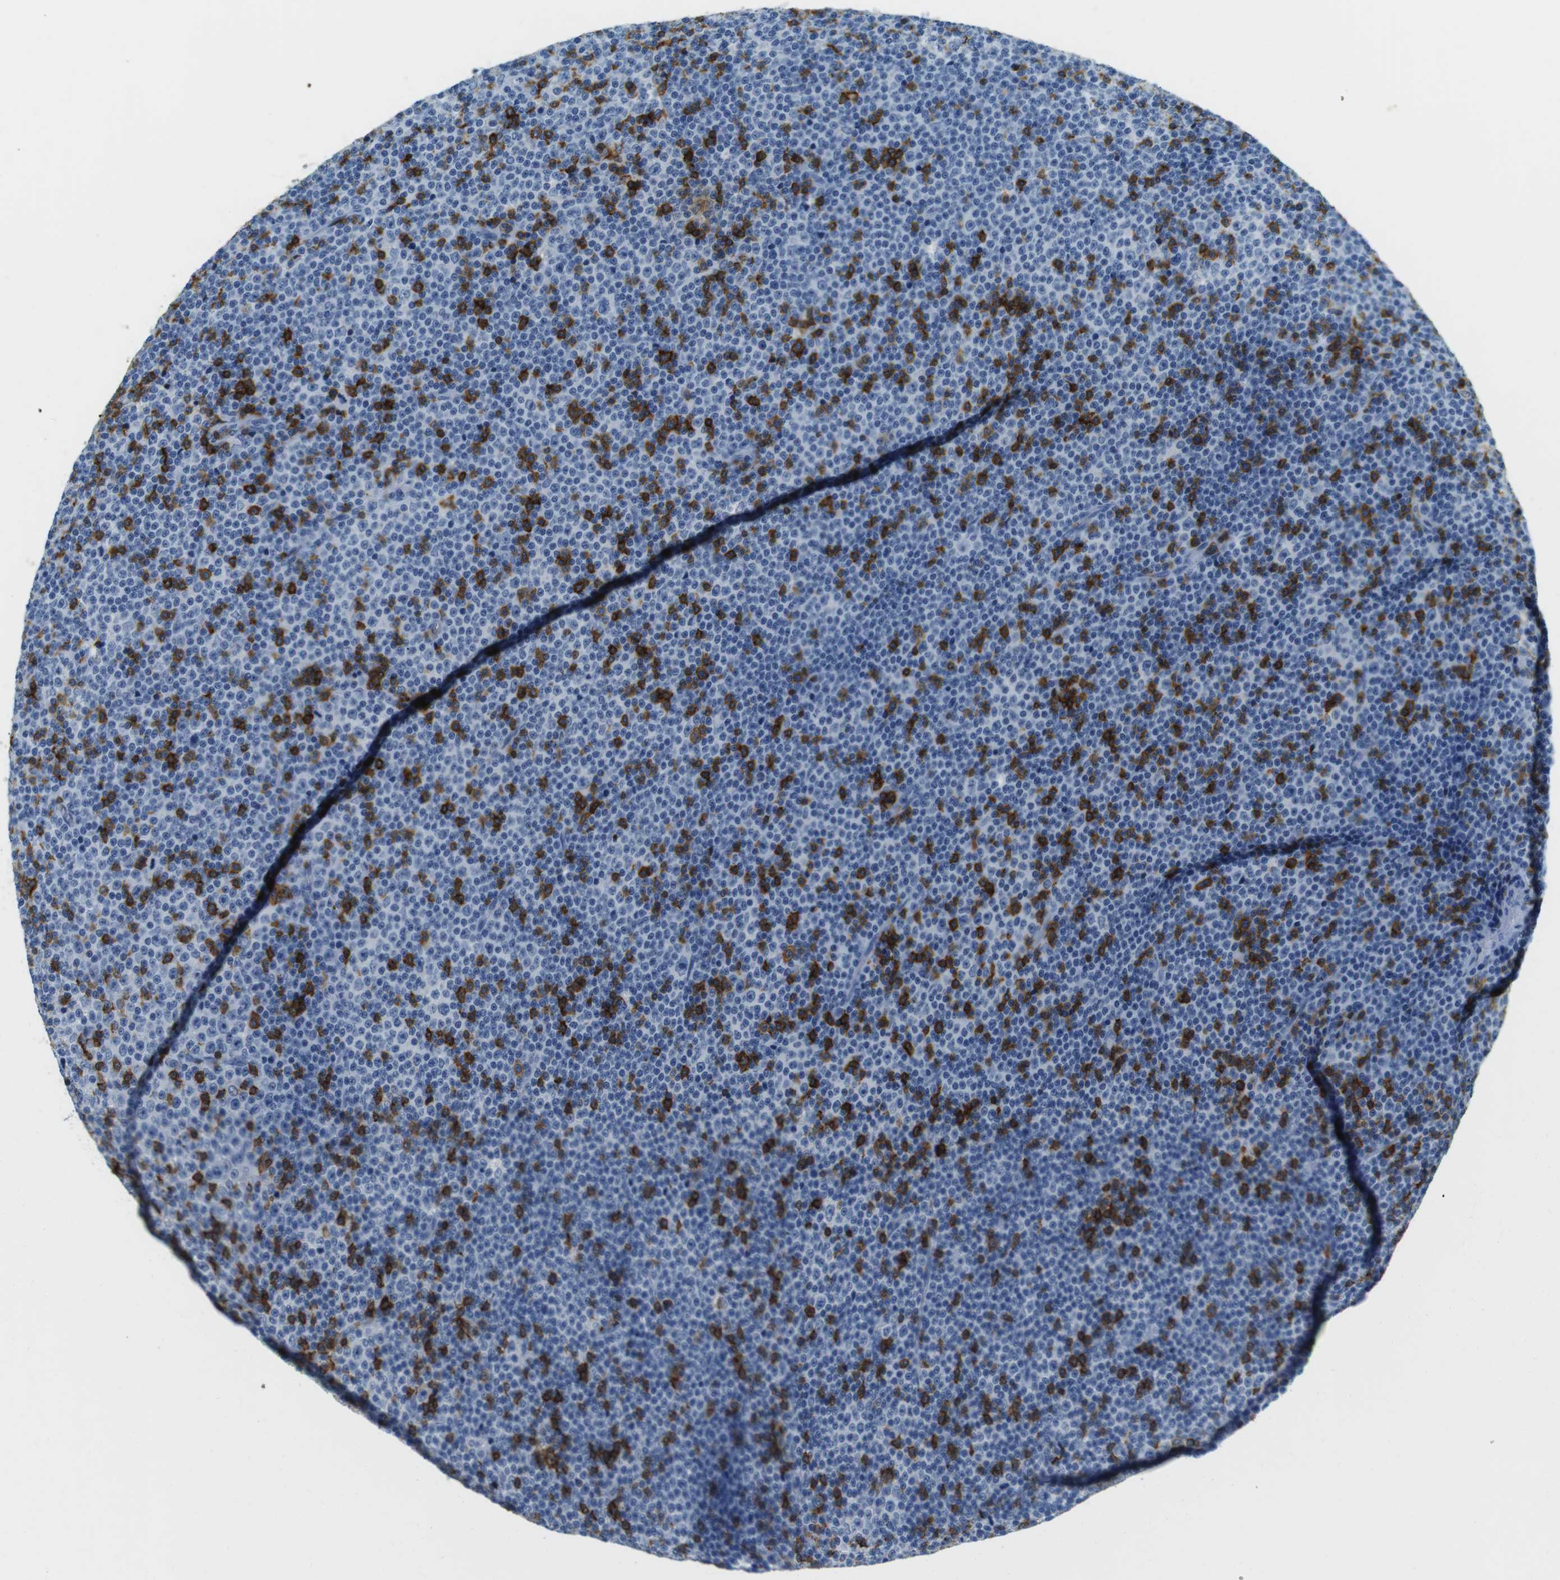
{"staining": {"intensity": "negative", "quantity": "none", "location": "none"}, "tissue": "lymphoma", "cell_type": "Tumor cells", "image_type": "cancer", "snomed": [{"axis": "morphology", "description": "Malignant lymphoma, non-Hodgkin's type, Low grade"}, {"axis": "topography", "description": "Lymph node"}], "caption": "Immunohistochemistry (IHC) of low-grade malignant lymphoma, non-Hodgkin's type demonstrates no staining in tumor cells. (Brightfield microscopy of DAB (3,3'-diaminobenzidine) IHC at high magnification).", "gene": "LAT", "patient": {"sex": "female", "age": 67}}